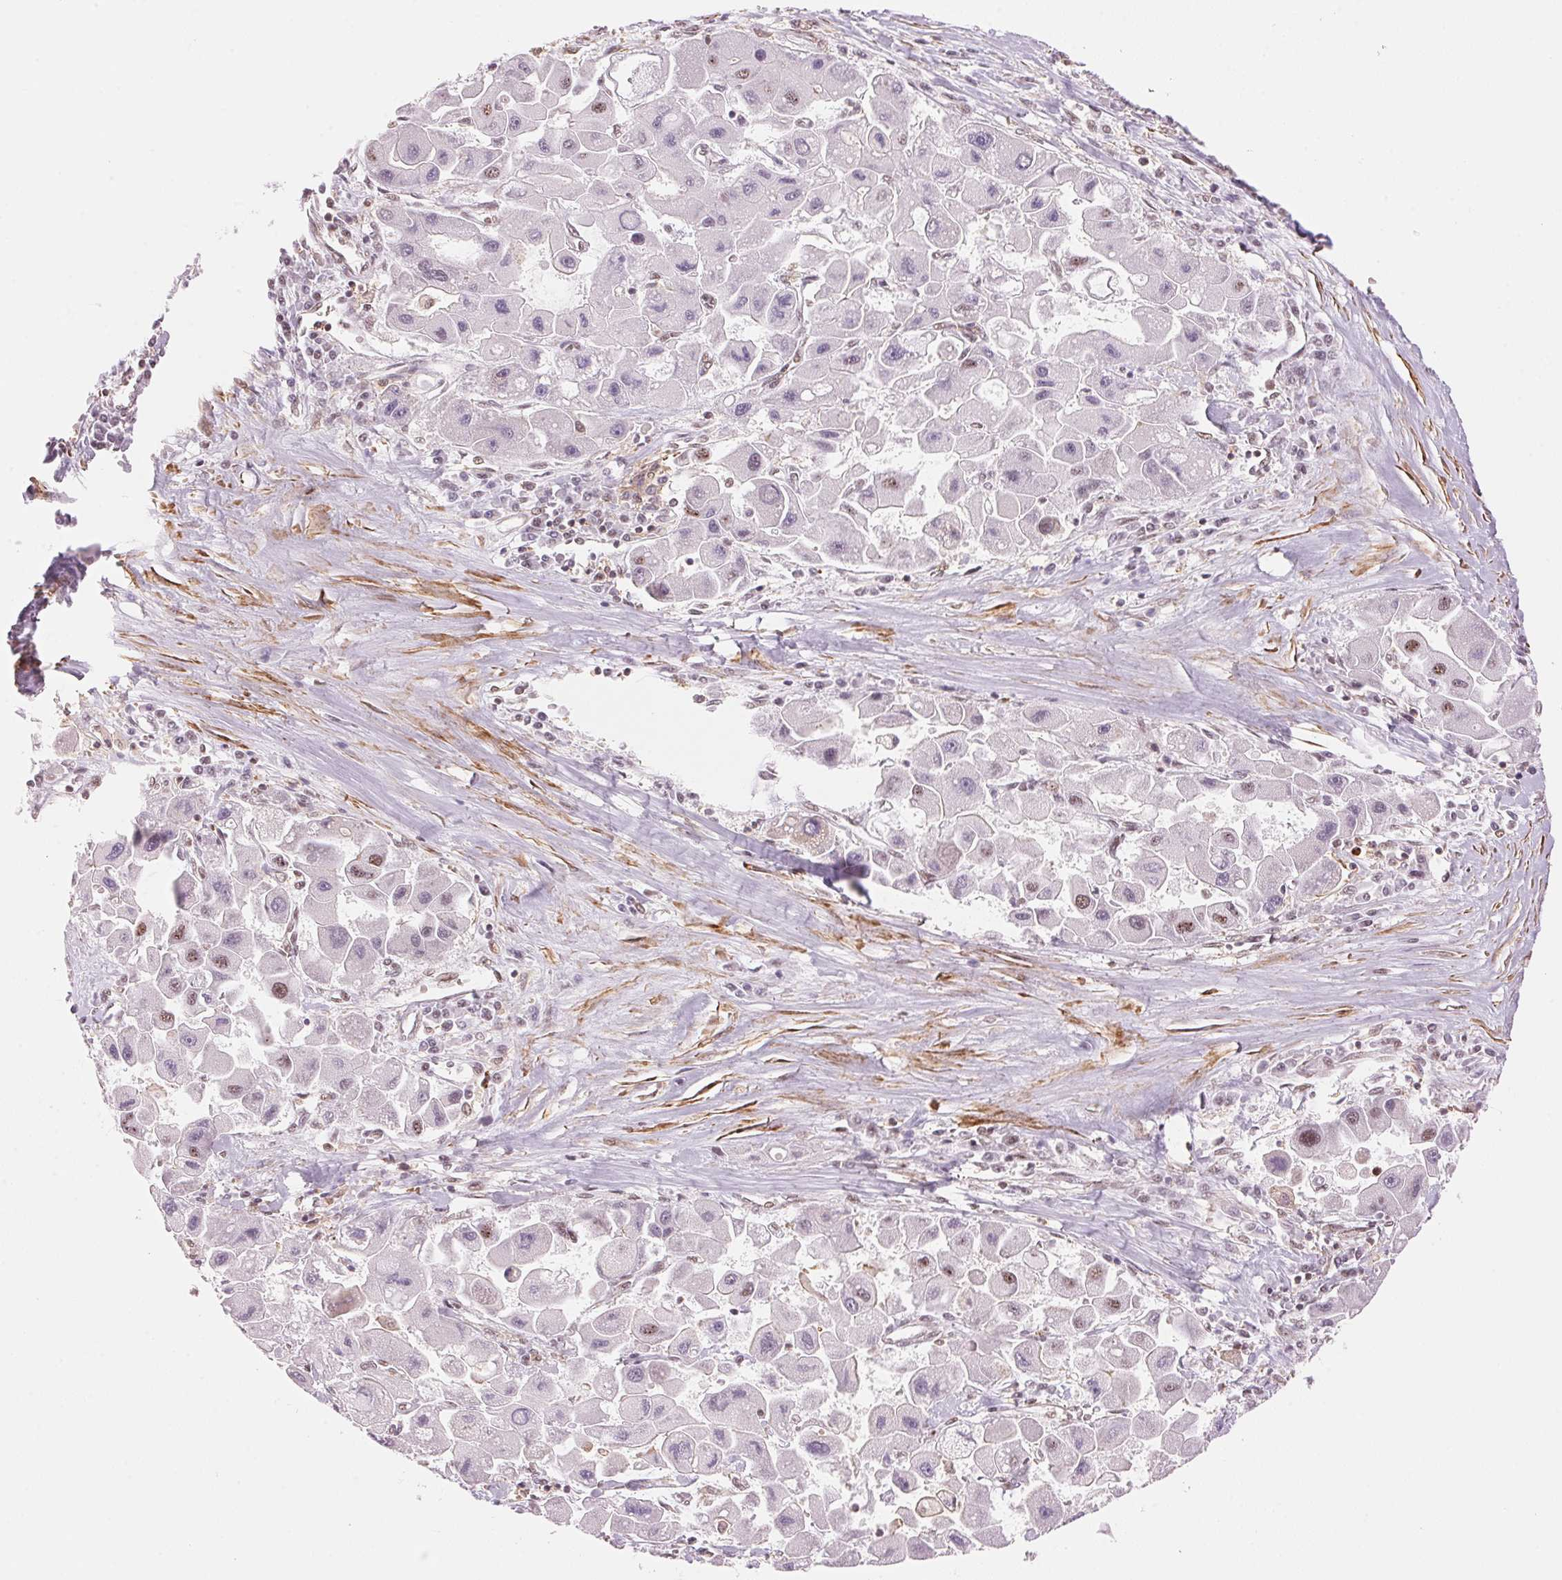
{"staining": {"intensity": "weak", "quantity": "<25%", "location": "nuclear"}, "tissue": "liver cancer", "cell_type": "Tumor cells", "image_type": "cancer", "snomed": [{"axis": "morphology", "description": "Carcinoma, Hepatocellular, NOS"}, {"axis": "topography", "description": "Liver"}], "caption": "Immunohistochemistry (IHC) image of human liver cancer (hepatocellular carcinoma) stained for a protein (brown), which reveals no expression in tumor cells.", "gene": "HNRNPDL", "patient": {"sex": "male", "age": 24}}